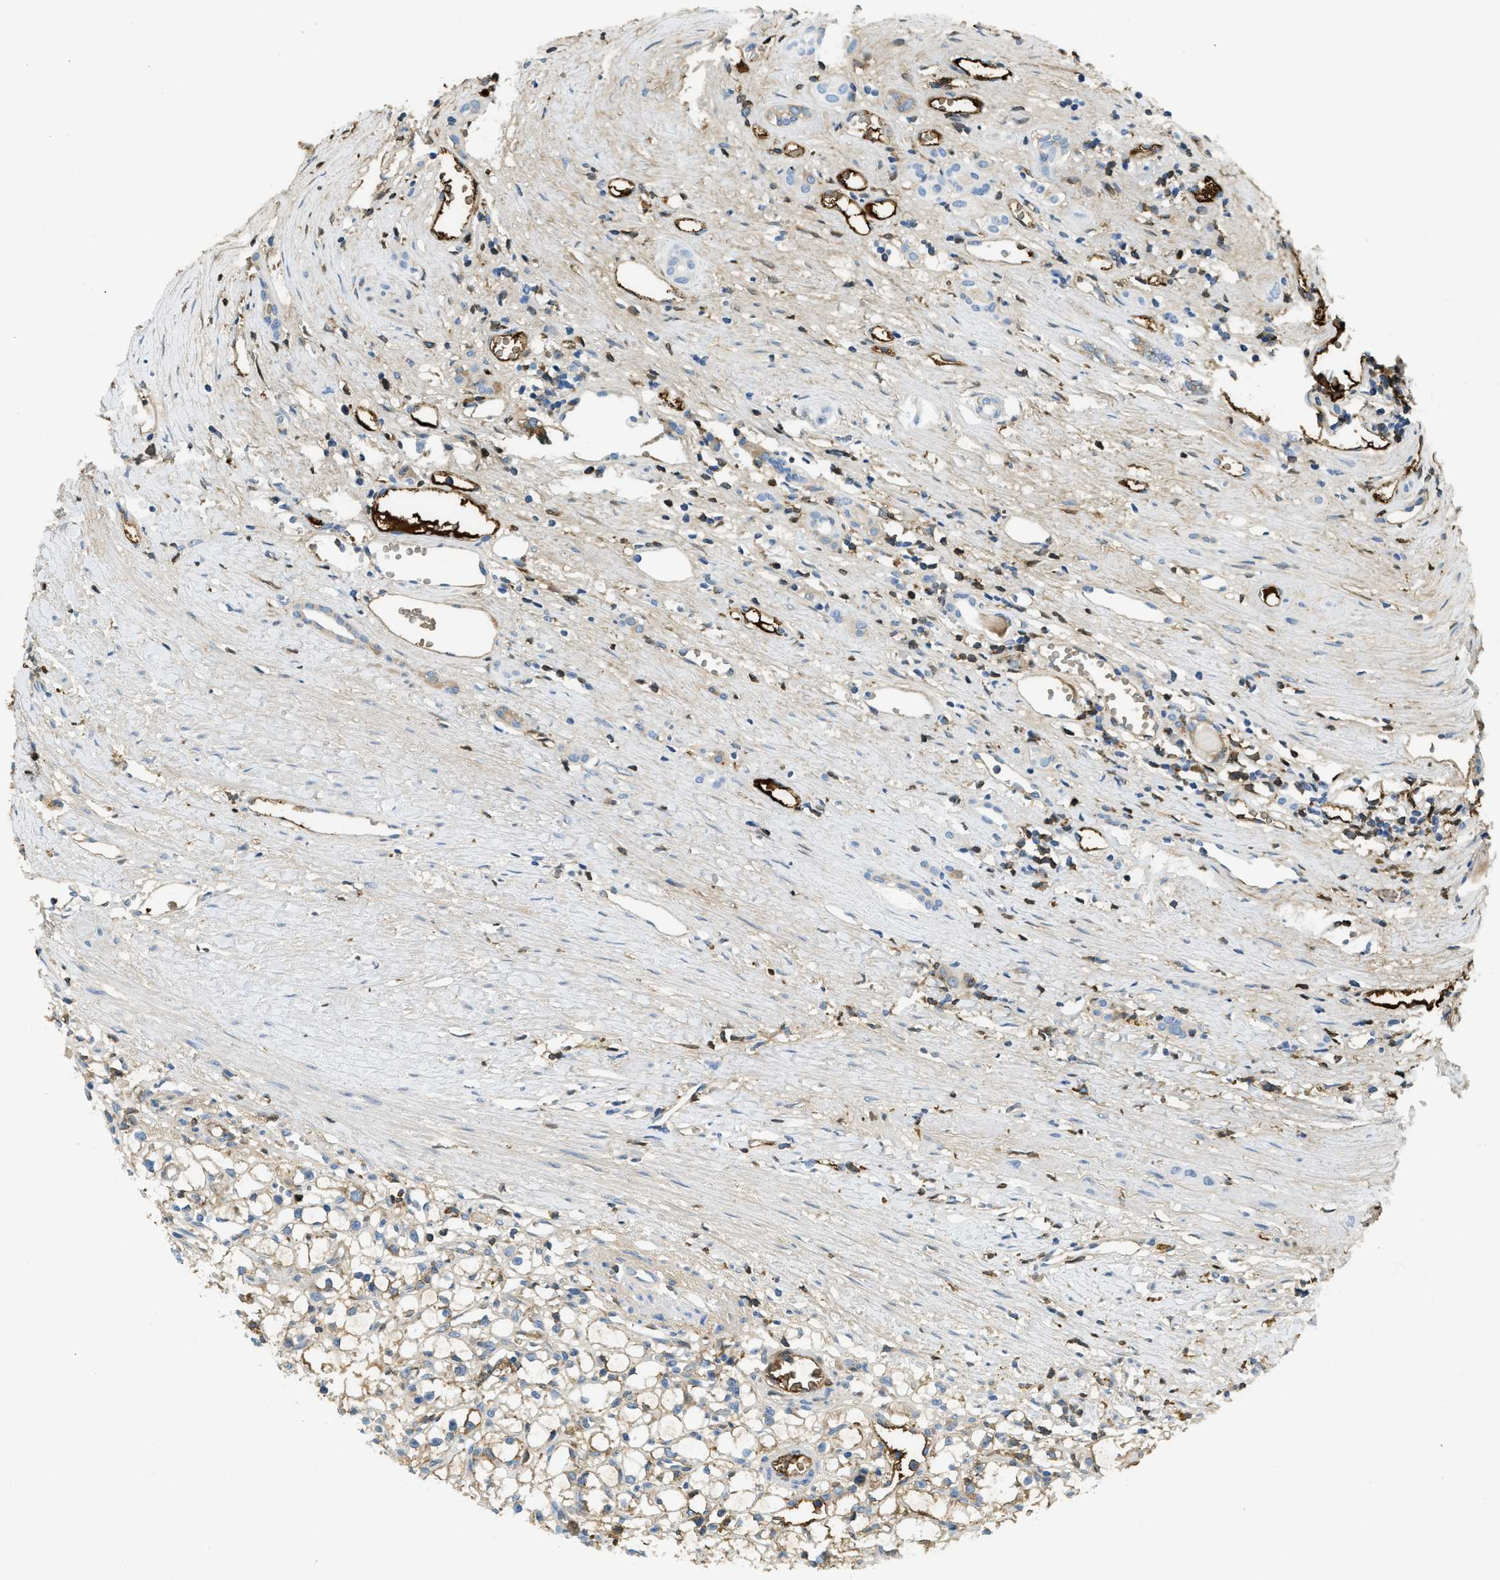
{"staining": {"intensity": "negative", "quantity": "none", "location": "none"}, "tissue": "renal cancer", "cell_type": "Tumor cells", "image_type": "cancer", "snomed": [{"axis": "morphology", "description": "Adenocarcinoma, NOS"}, {"axis": "topography", "description": "Kidney"}], "caption": "This is a histopathology image of immunohistochemistry (IHC) staining of renal cancer, which shows no staining in tumor cells.", "gene": "PRTN3", "patient": {"sex": "male", "age": 56}}